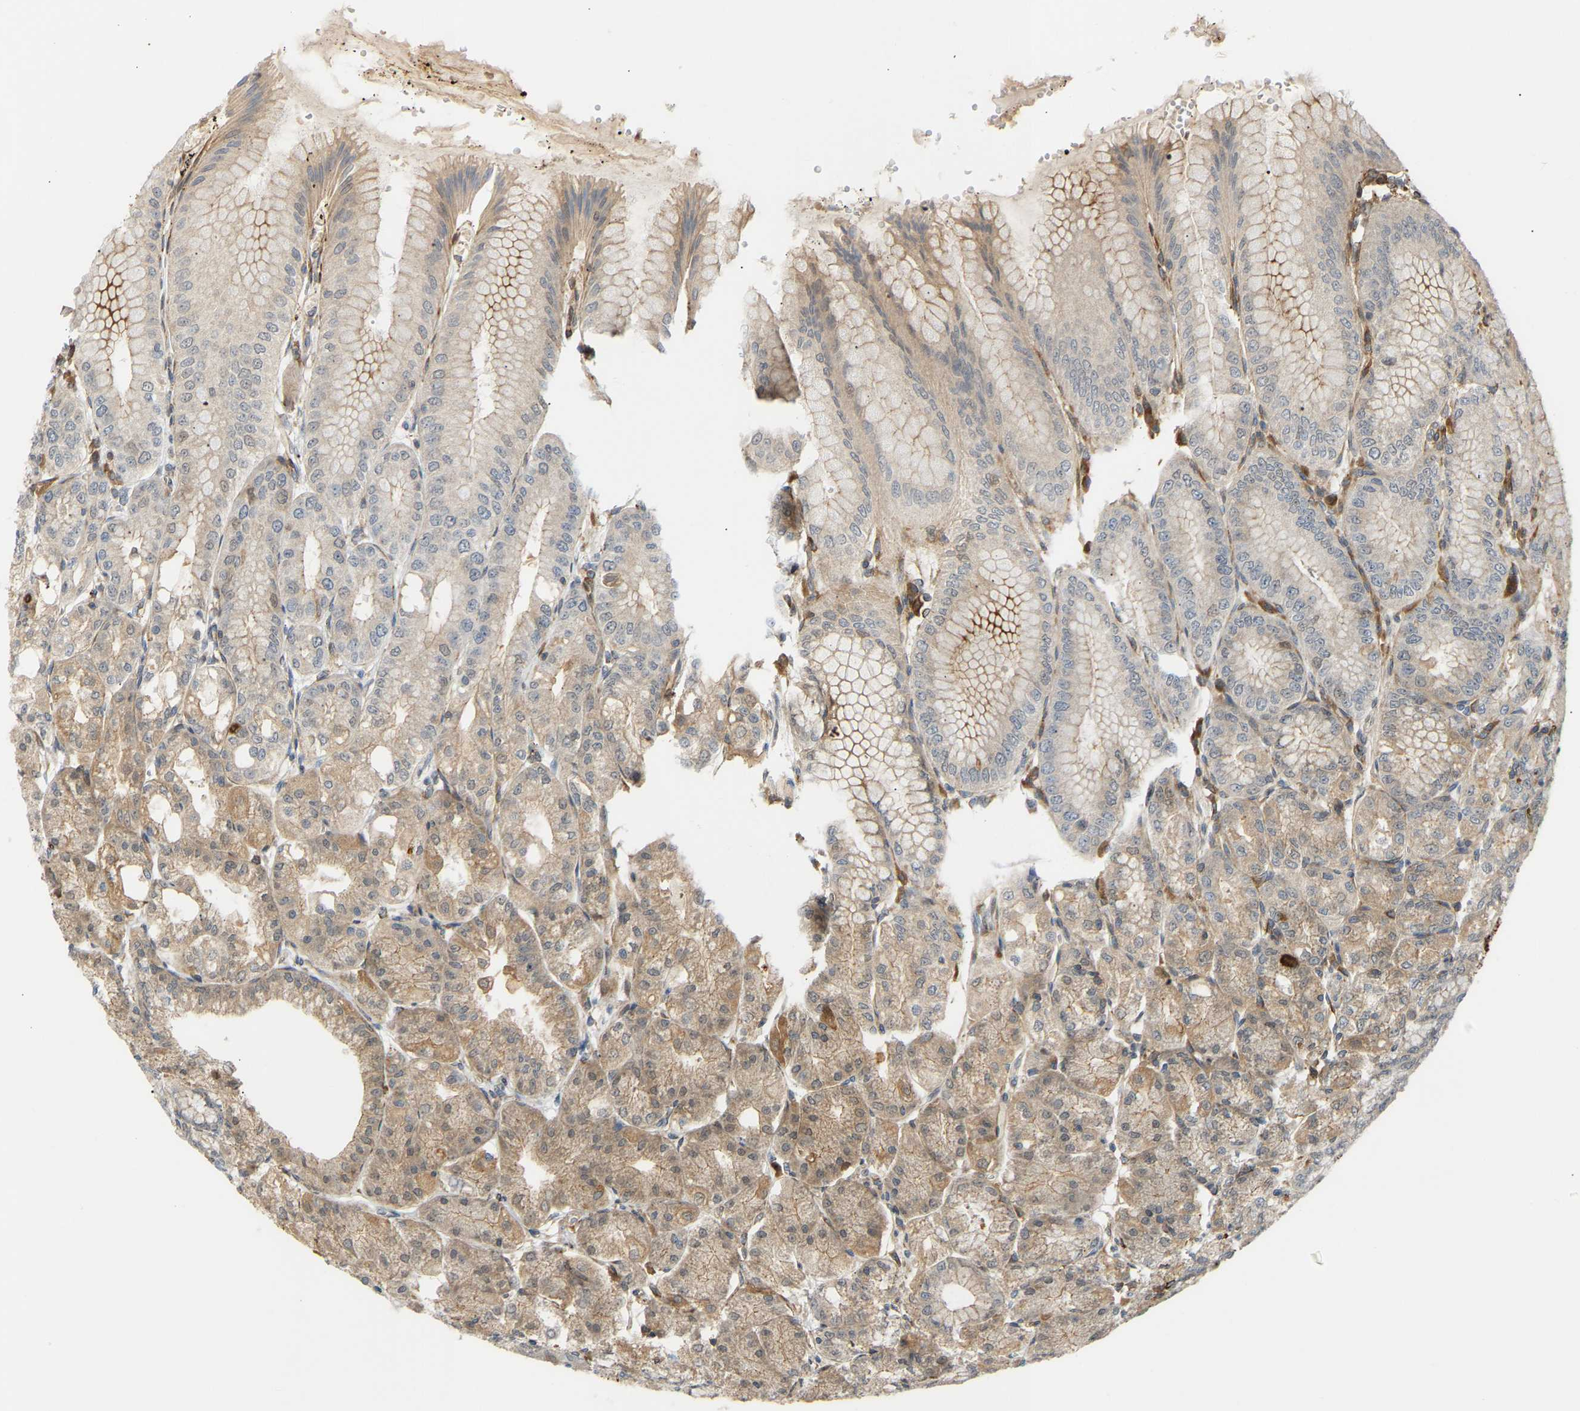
{"staining": {"intensity": "weak", "quantity": ">75%", "location": "cytoplasmic/membranous"}, "tissue": "stomach", "cell_type": "Glandular cells", "image_type": "normal", "snomed": [{"axis": "morphology", "description": "Normal tissue, NOS"}, {"axis": "topography", "description": "Stomach, lower"}], "caption": "A high-resolution image shows immunohistochemistry staining of normal stomach, which exhibits weak cytoplasmic/membranous staining in about >75% of glandular cells. Nuclei are stained in blue.", "gene": "PLCG2", "patient": {"sex": "male", "age": 71}}